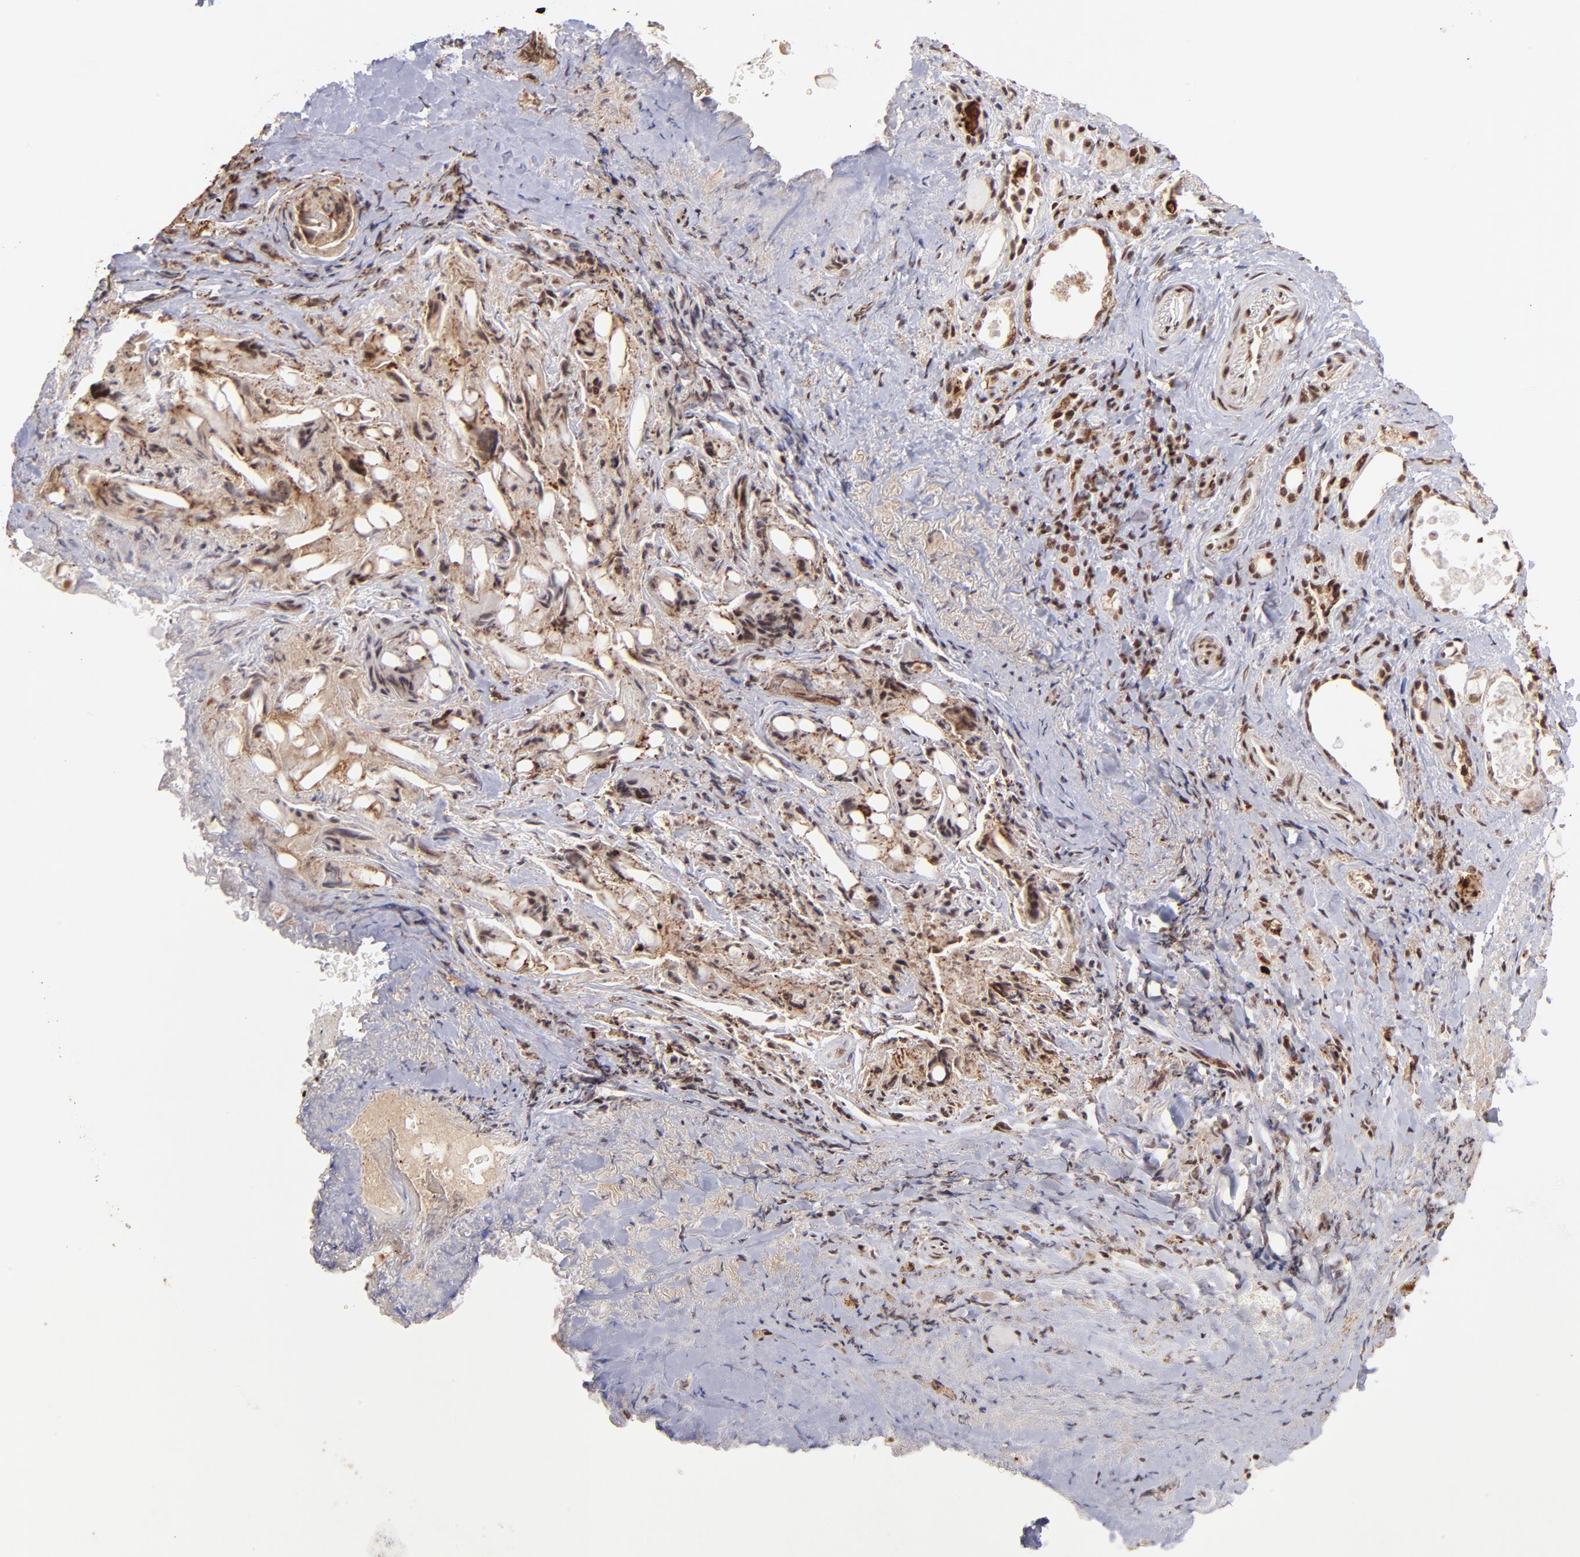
{"staining": {"intensity": "strong", "quantity": ">75%", "location": "cytoplasmic/membranous,nuclear"}, "tissue": "thyroid gland", "cell_type": "Glandular cells", "image_type": "normal", "snomed": [{"axis": "morphology", "description": "Normal tissue, NOS"}, {"axis": "topography", "description": "Thyroid gland"}], "caption": "Thyroid gland stained with immunohistochemistry exhibits strong cytoplasmic/membranous,nuclear positivity in approximately >75% of glandular cells. Immunohistochemistry (ihc) stains the protein in brown and the nuclei are stained blue.", "gene": "ZFX", "patient": {"sex": "female", "age": 75}}